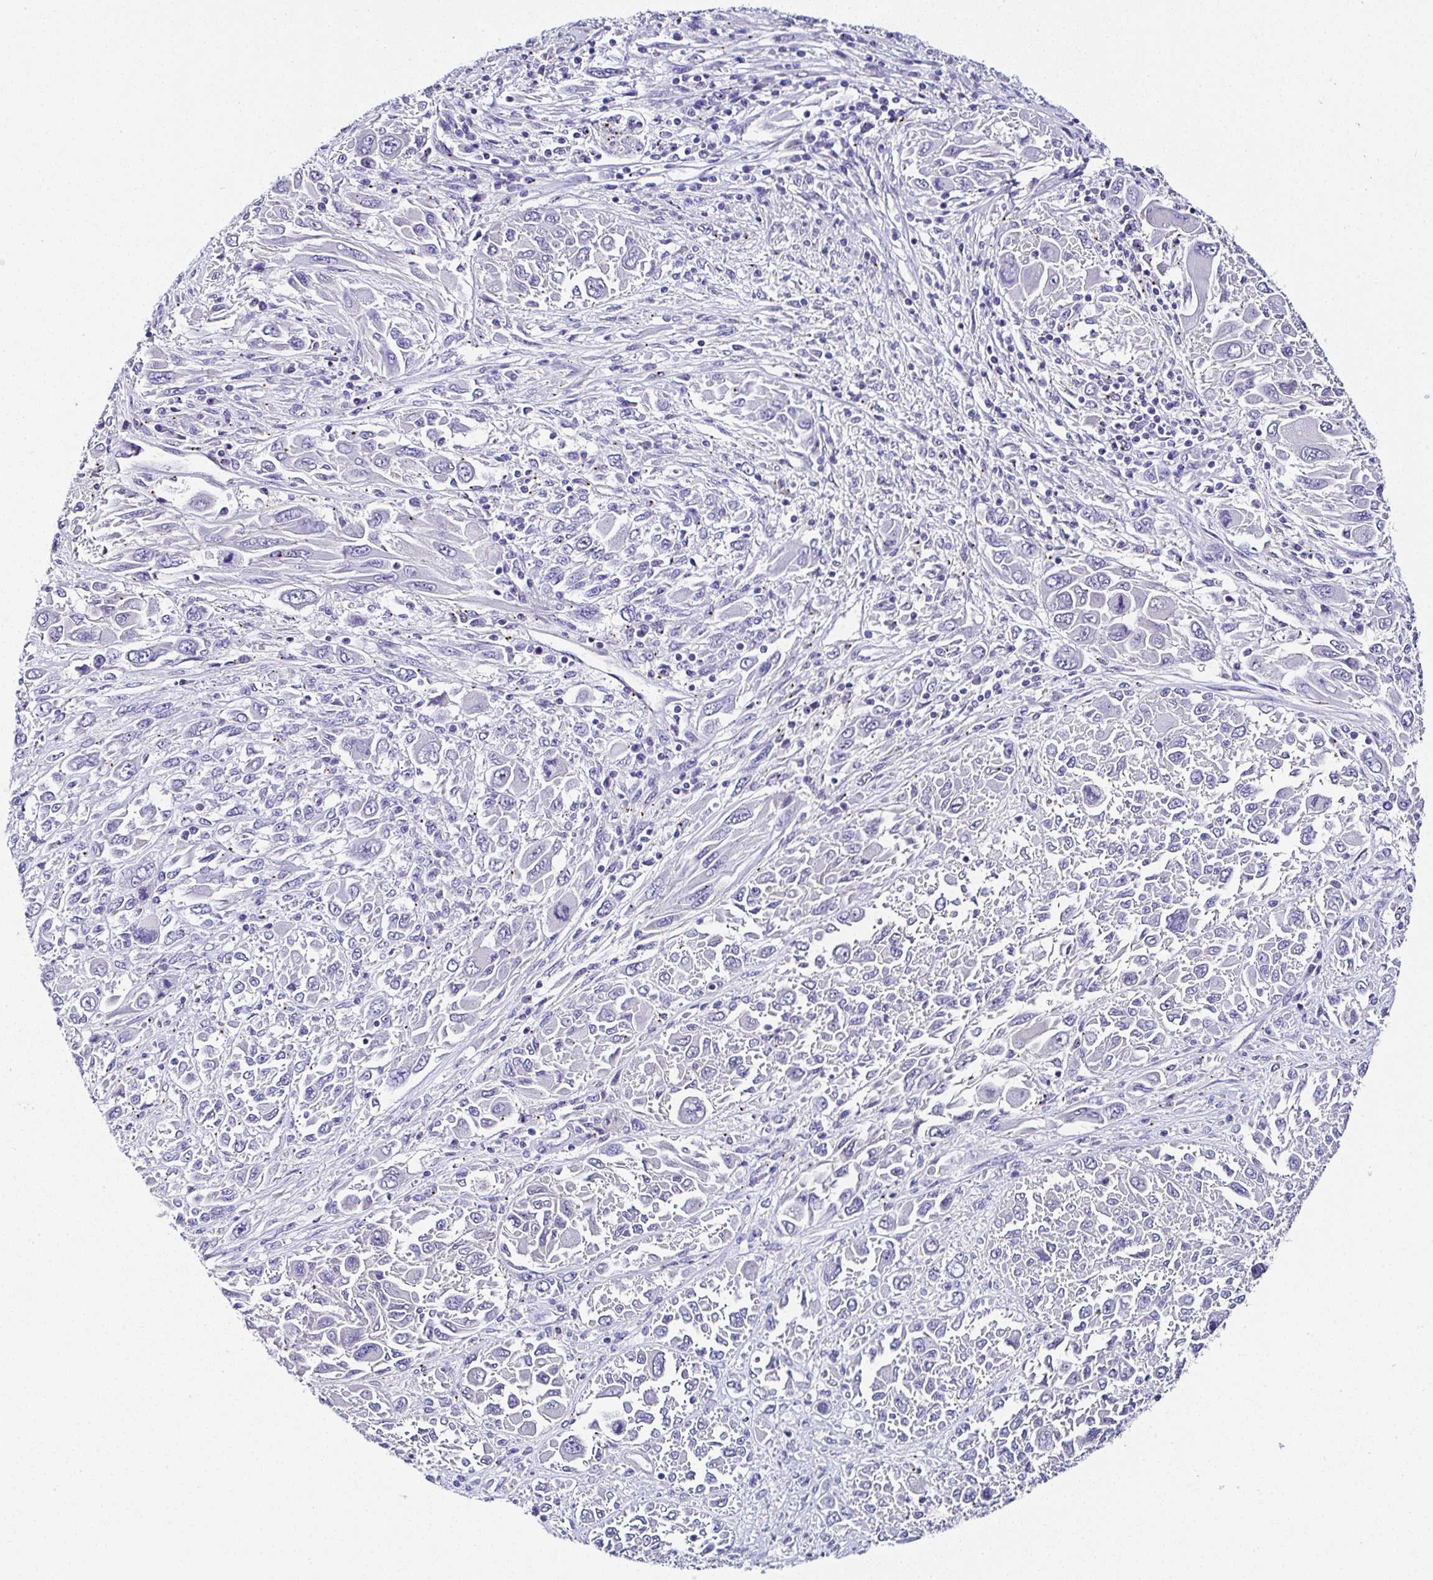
{"staining": {"intensity": "negative", "quantity": "none", "location": "none"}, "tissue": "melanoma", "cell_type": "Tumor cells", "image_type": "cancer", "snomed": [{"axis": "morphology", "description": "Malignant melanoma, NOS"}, {"axis": "topography", "description": "Skin"}], "caption": "High power microscopy histopathology image of an immunohistochemistry (IHC) micrograph of malignant melanoma, revealing no significant positivity in tumor cells.", "gene": "PPFIA4", "patient": {"sex": "female", "age": 91}}